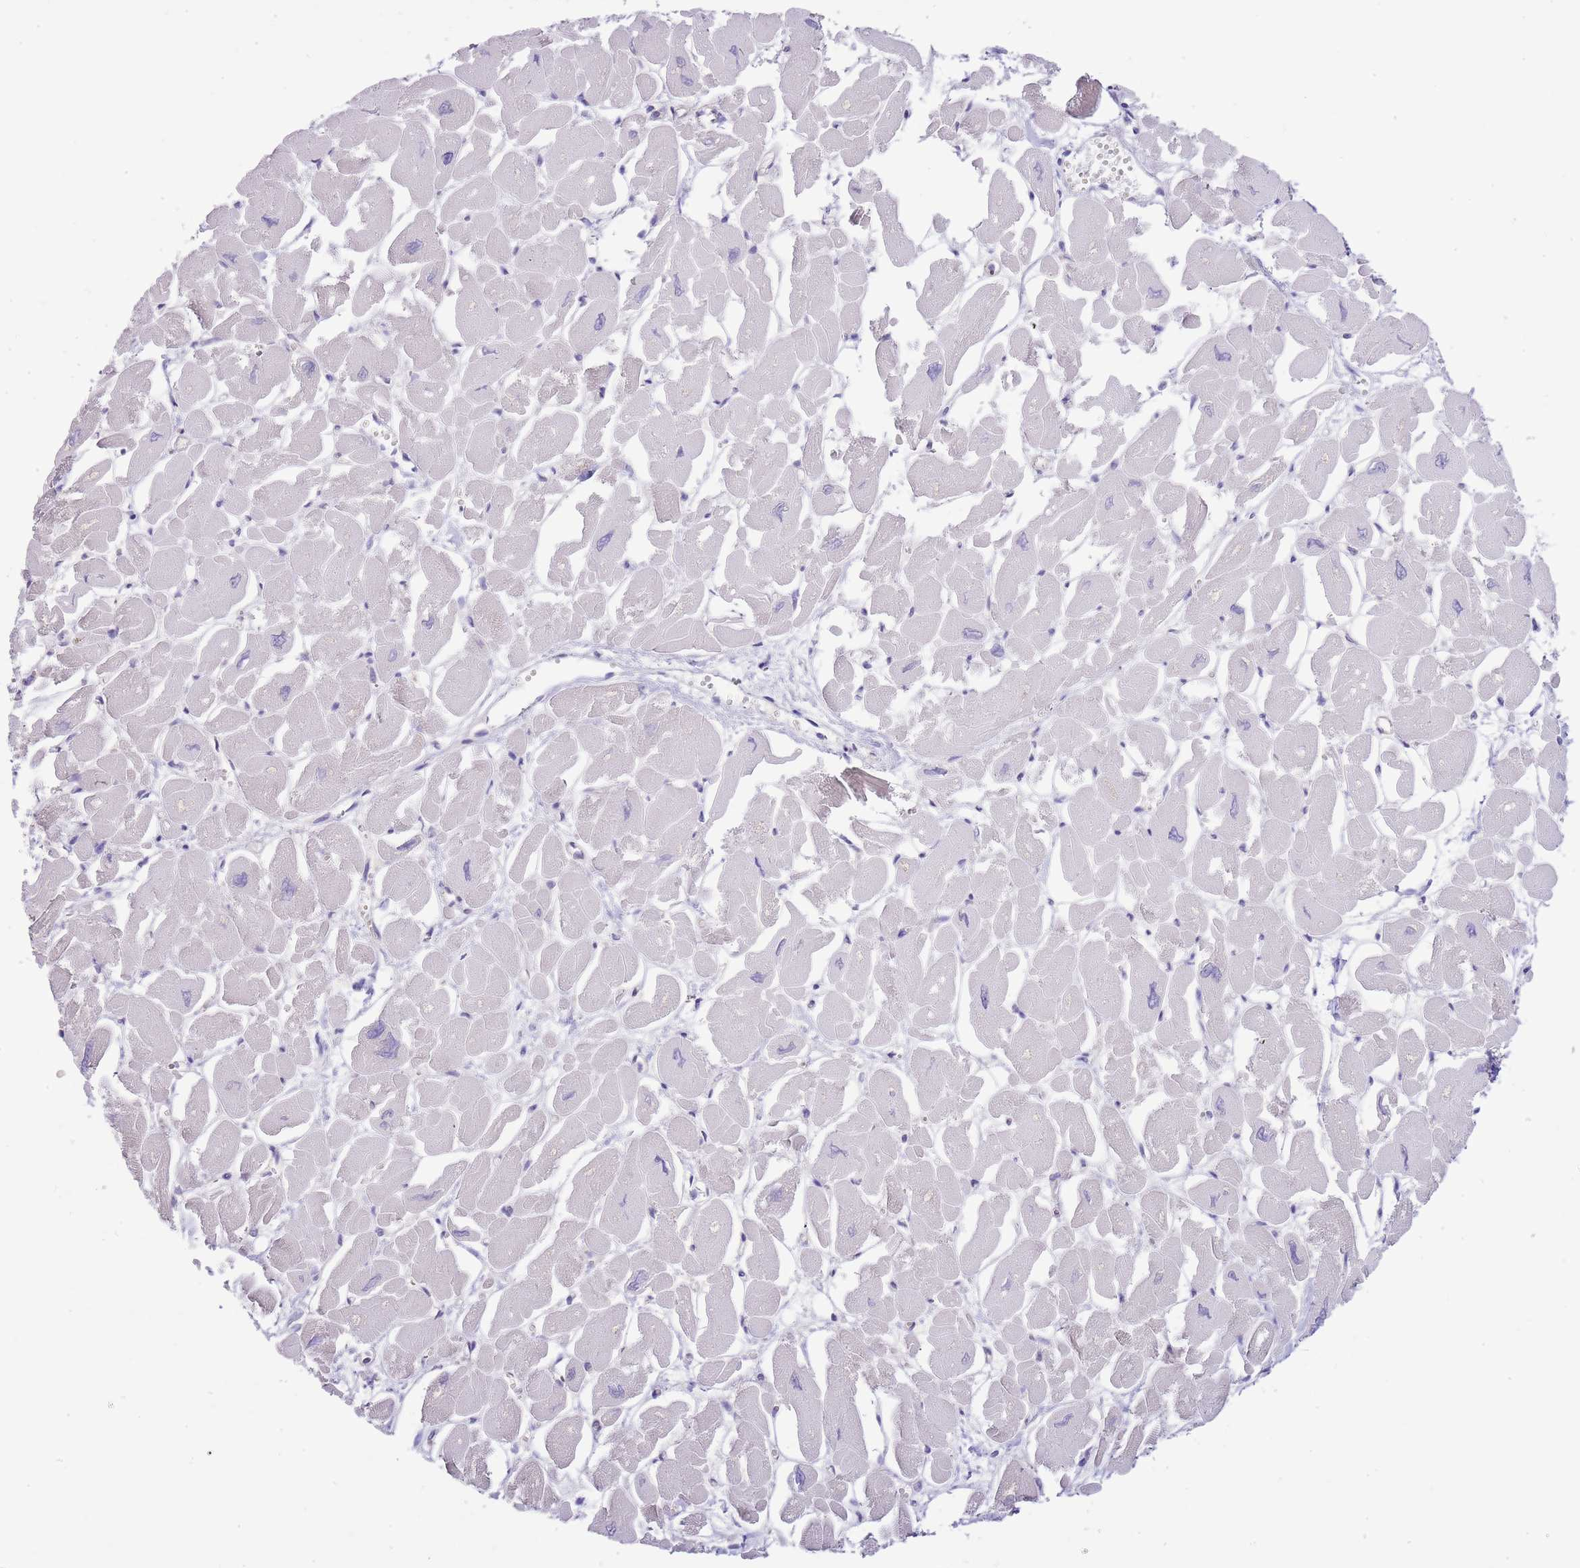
{"staining": {"intensity": "negative", "quantity": "none", "location": "none"}, "tissue": "heart muscle", "cell_type": "Cardiomyocytes", "image_type": "normal", "snomed": [{"axis": "morphology", "description": "Normal tissue, NOS"}, {"axis": "topography", "description": "Heart"}], "caption": "Immunohistochemistry (IHC) photomicrograph of benign heart muscle: heart muscle stained with DAB displays no significant protein positivity in cardiomyocytes.", "gene": "RFK", "patient": {"sex": "male", "age": 54}}